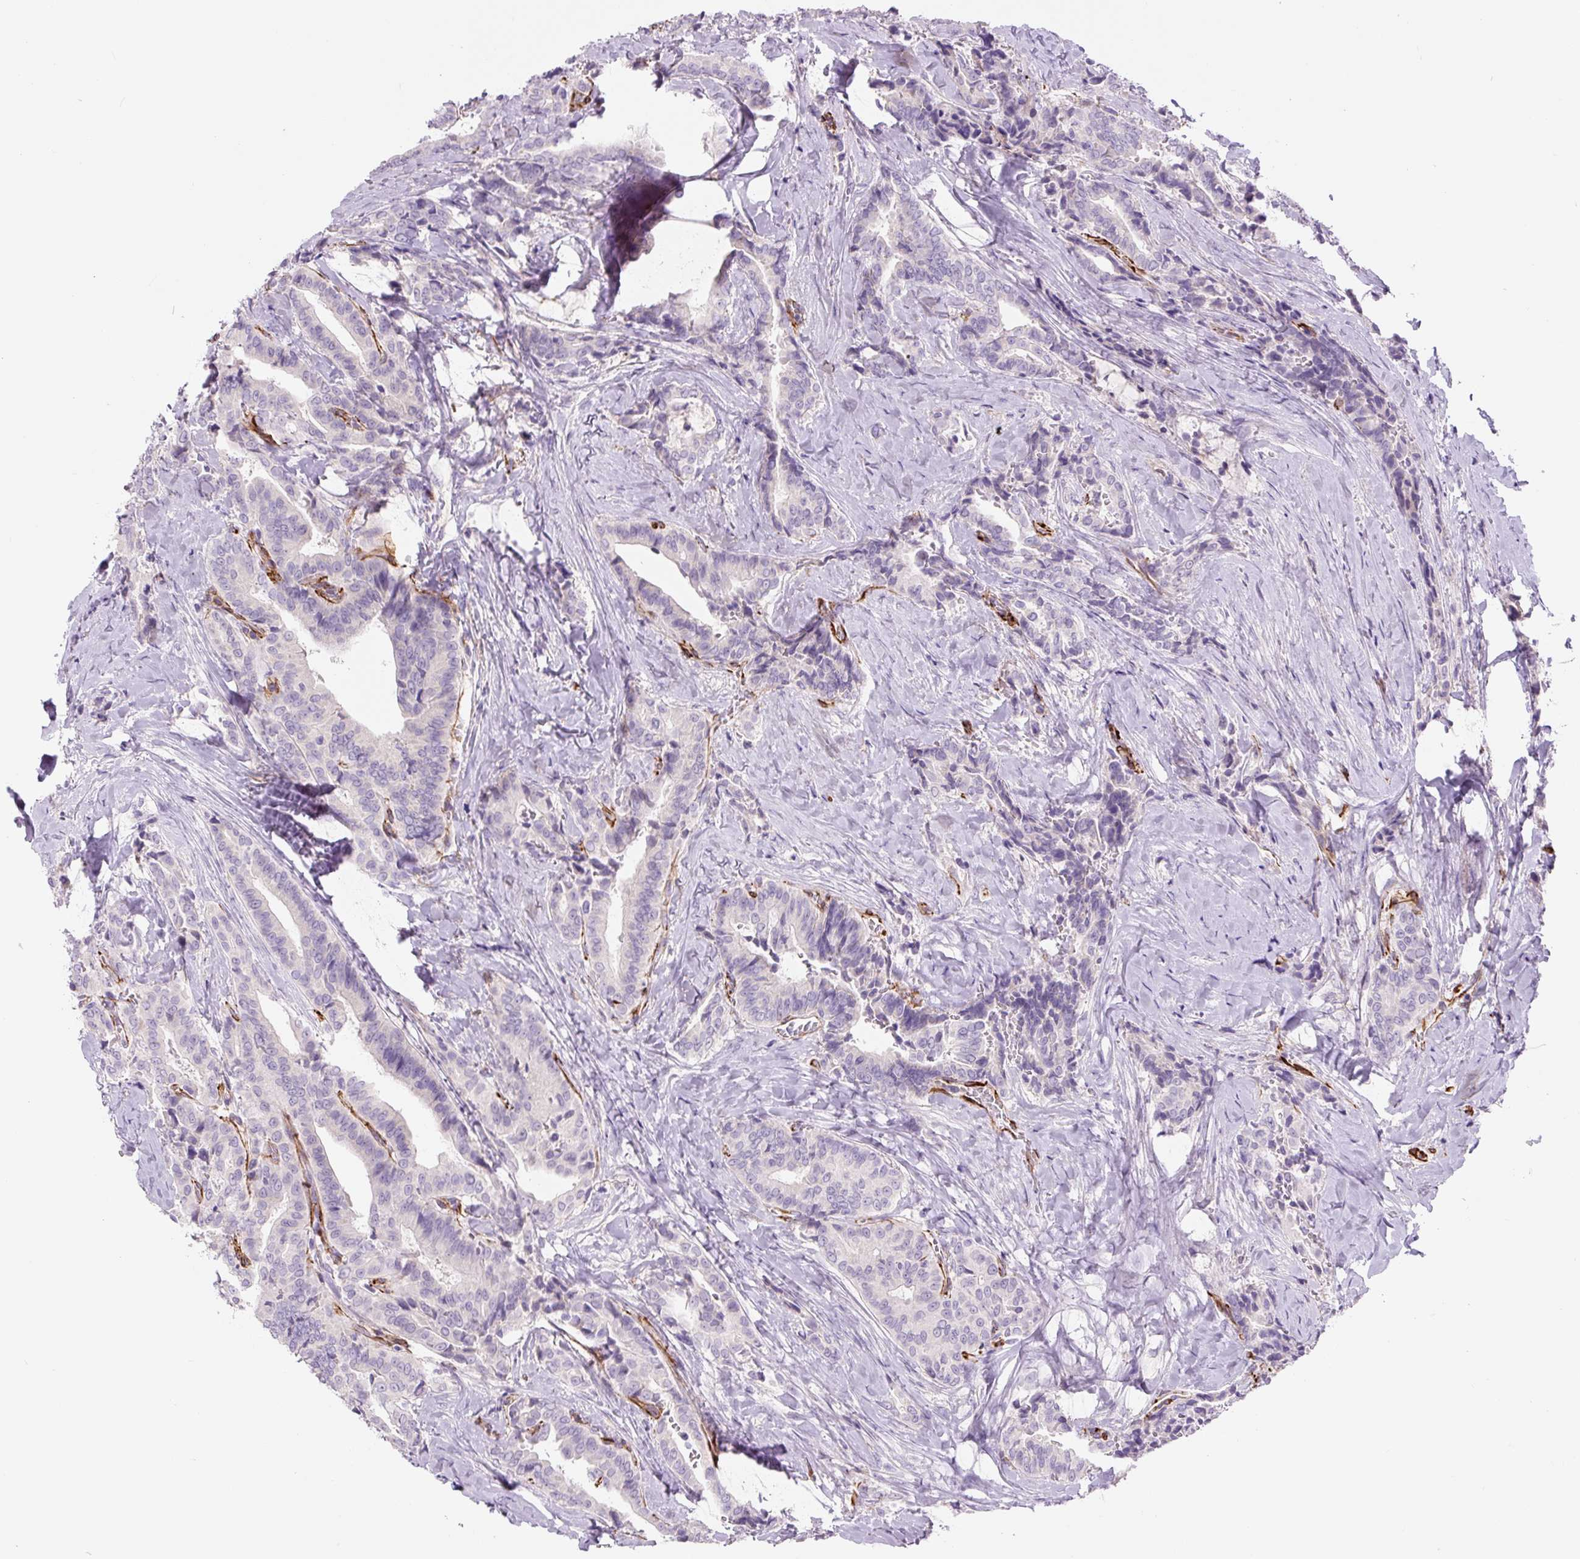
{"staining": {"intensity": "negative", "quantity": "none", "location": "none"}, "tissue": "thyroid cancer", "cell_type": "Tumor cells", "image_type": "cancer", "snomed": [{"axis": "morphology", "description": "Papillary adenocarcinoma, NOS"}, {"axis": "topography", "description": "Thyroid gland"}], "caption": "Immunohistochemistry of human thyroid cancer demonstrates no staining in tumor cells.", "gene": "NES", "patient": {"sex": "male", "age": 61}}